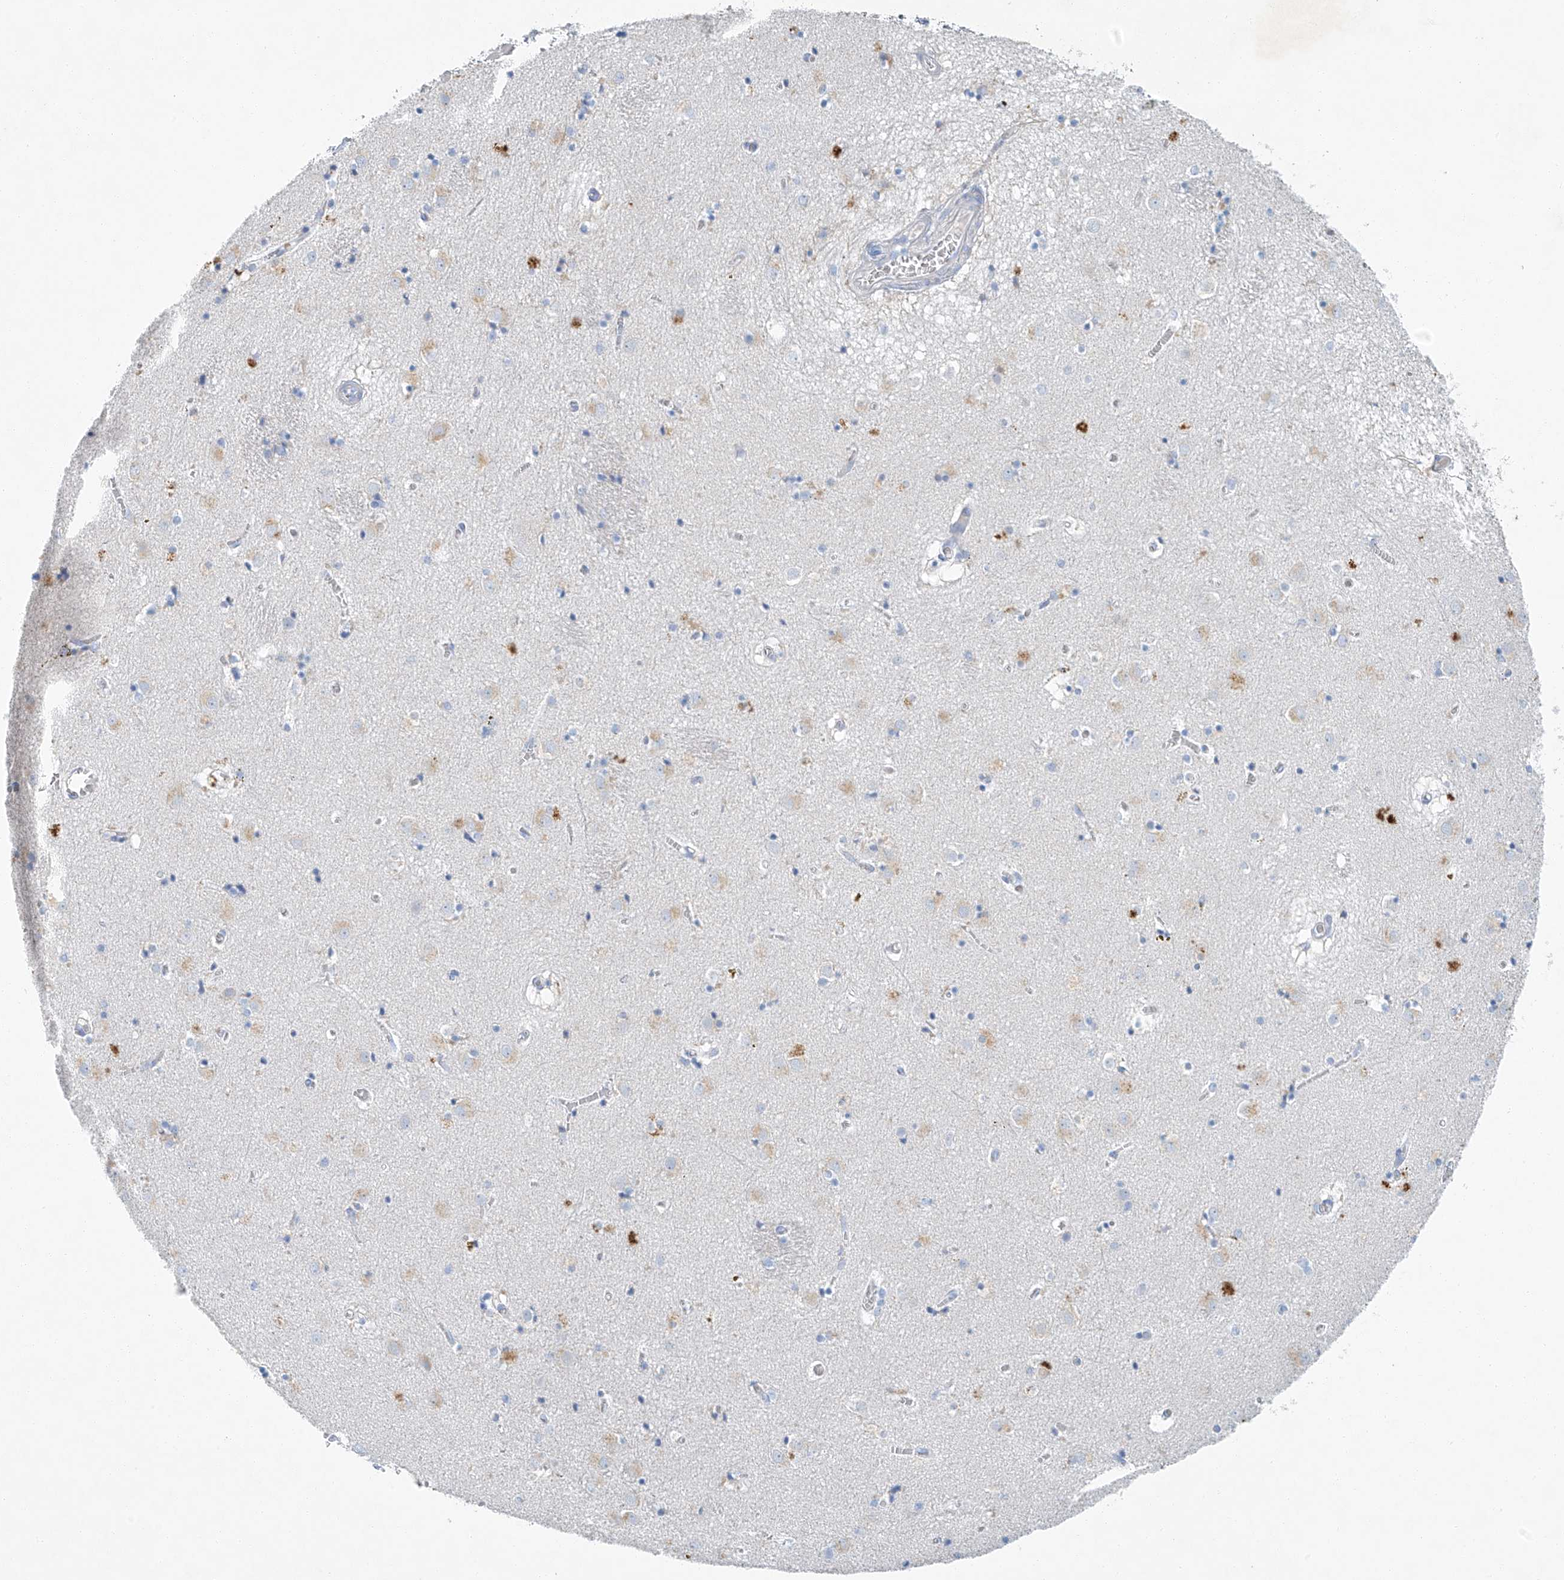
{"staining": {"intensity": "negative", "quantity": "none", "location": "none"}, "tissue": "caudate", "cell_type": "Glial cells", "image_type": "normal", "snomed": [{"axis": "morphology", "description": "Normal tissue, NOS"}, {"axis": "topography", "description": "Lateral ventricle wall"}], "caption": "The immunohistochemistry (IHC) micrograph has no significant staining in glial cells of caudate.", "gene": "C1orf87", "patient": {"sex": "male", "age": 70}}